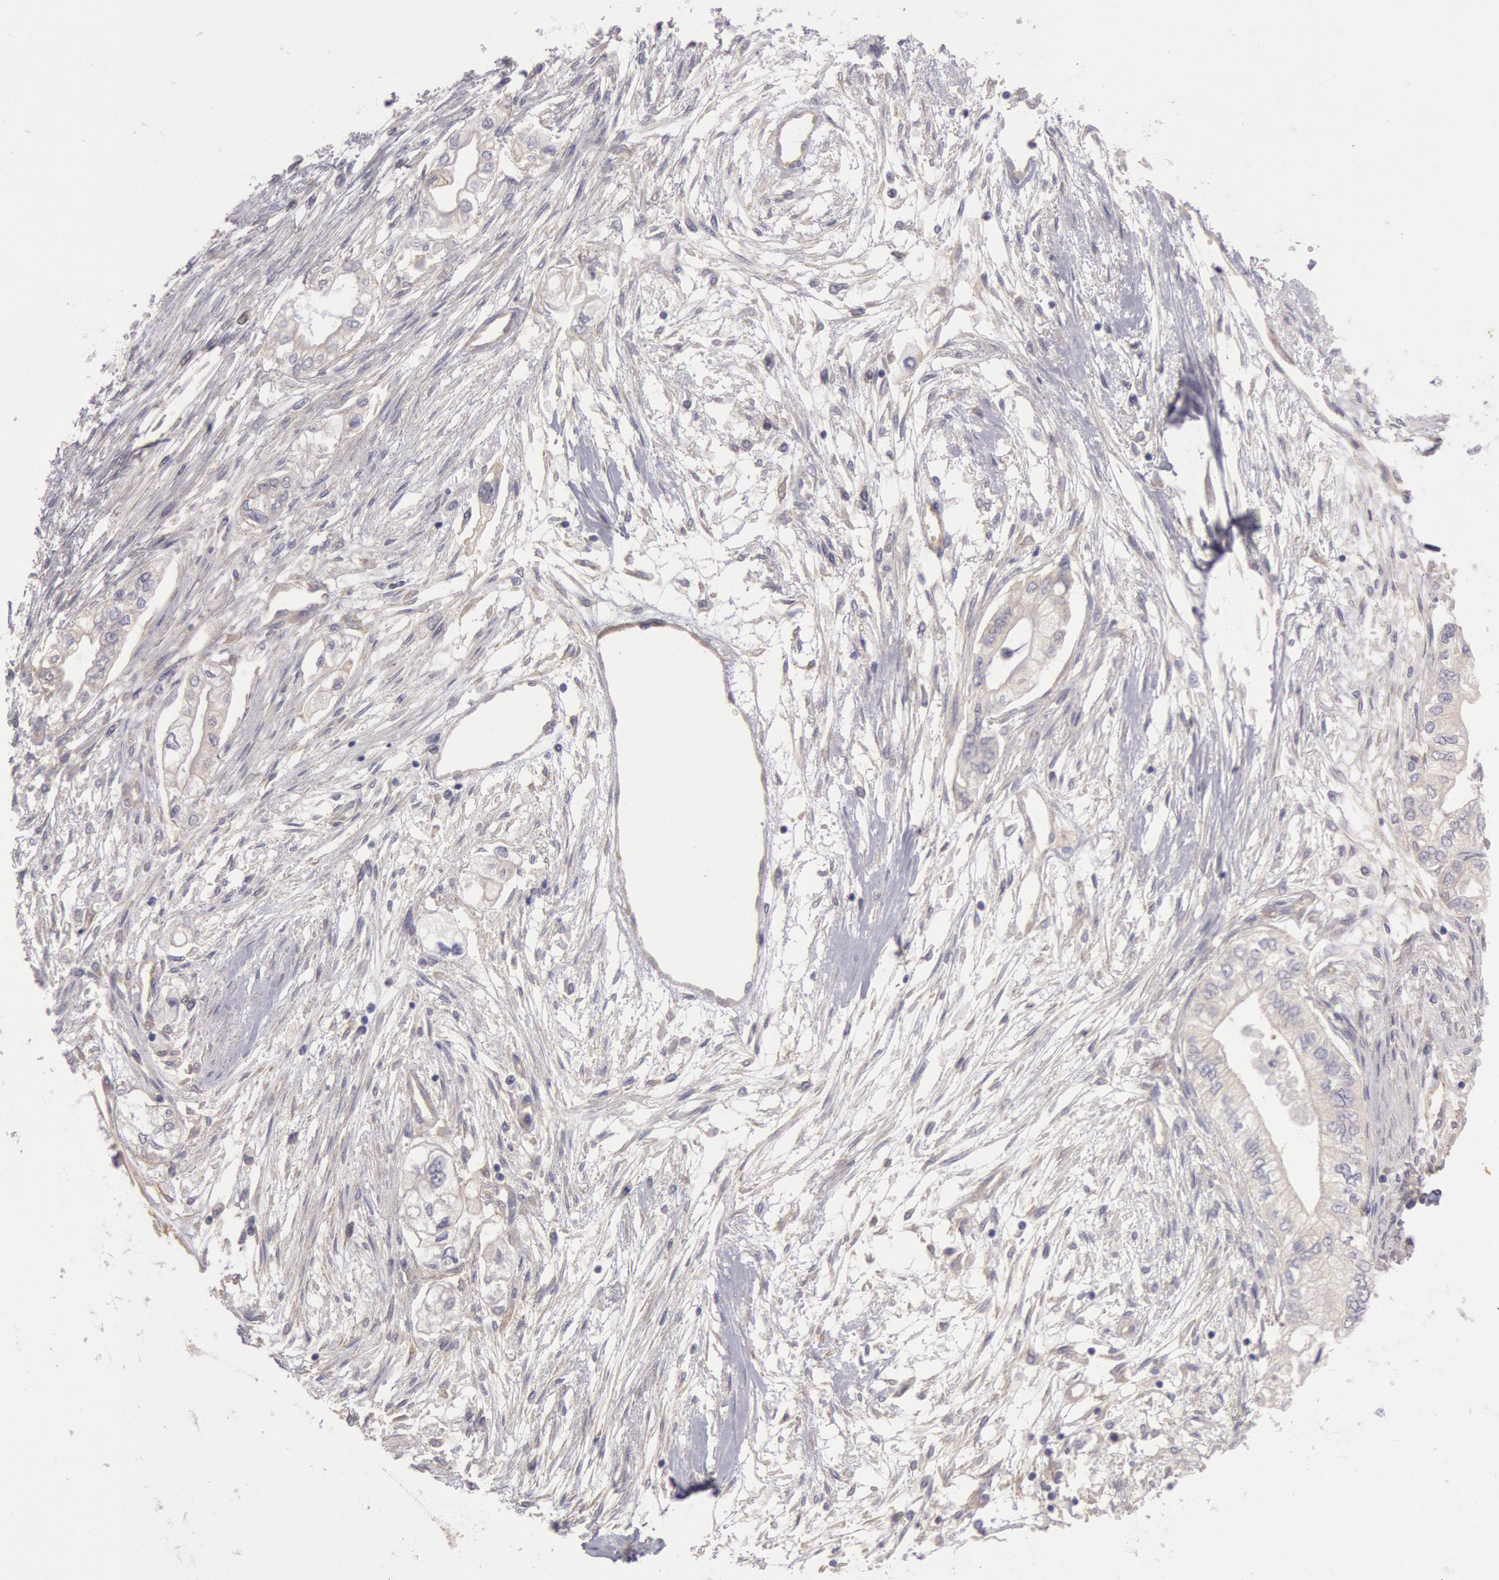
{"staining": {"intensity": "negative", "quantity": "none", "location": "none"}, "tissue": "pancreatic cancer", "cell_type": "Tumor cells", "image_type": "cancer", "snomed": [{"axis": "morphology", "description": "Adenocarcinoma, NOS"}, {"axis": "topography", "description": "Pancreas"}], "caption": "Human pancreatic cancer stained for a protein using immunohistochemistry reveals no positivity in tumor cells.", "gene": "AMOTL1", "patient": {"sex": "male", "age": 79}}